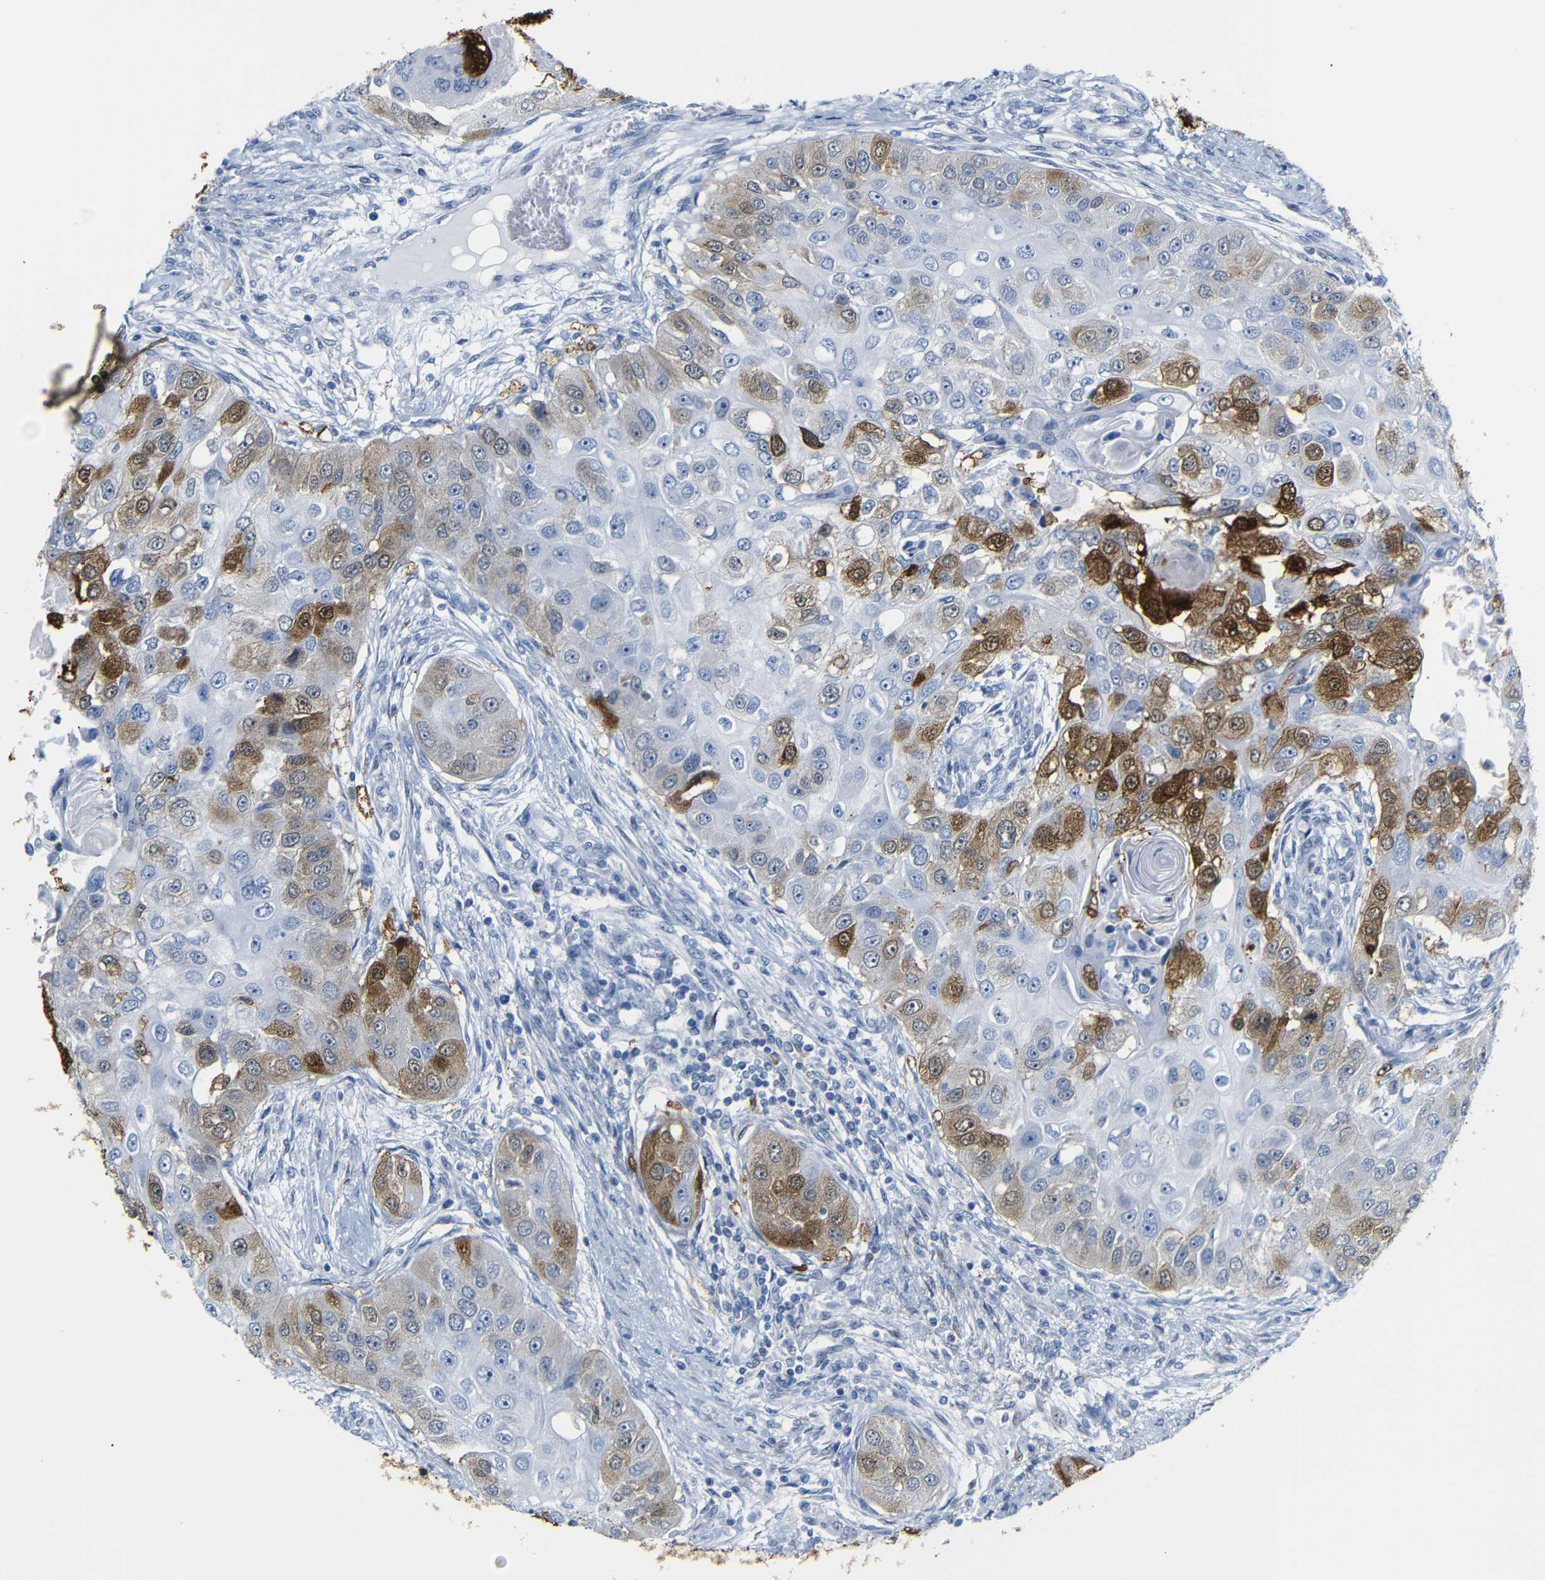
{"staining": {"intensity": "strong", "quantity": "<25%", "location": "cytoplasmic/membranous"}, "tissue": "head and neck cancer", "cell_type": "Tumor cells", "image_type": "cancer", "snomed": [{"axis": "morphology", "description": "Normal tissue, NOS"}, {"axis": "morphology", "description": "Squamous cell carcinoma, NOS"}, {"axis": "topography", "description": "Skeletal muscle"}, {"axis": "topography", "description": "Head-Neck"}], "caption": "The immunohistochemical stain shows strong cytoplasmic/membranous expression in tumor cells of squamous cell carcinoma (head and neck) tissue. (Stains: DAB (3,3'-diaminobenzidine) in brown, nuclei in blue, Microscopy: brightfield microscopy at high magnification).", "gene": "MT1A", "patient": {"sex": "male", "age": 51}}